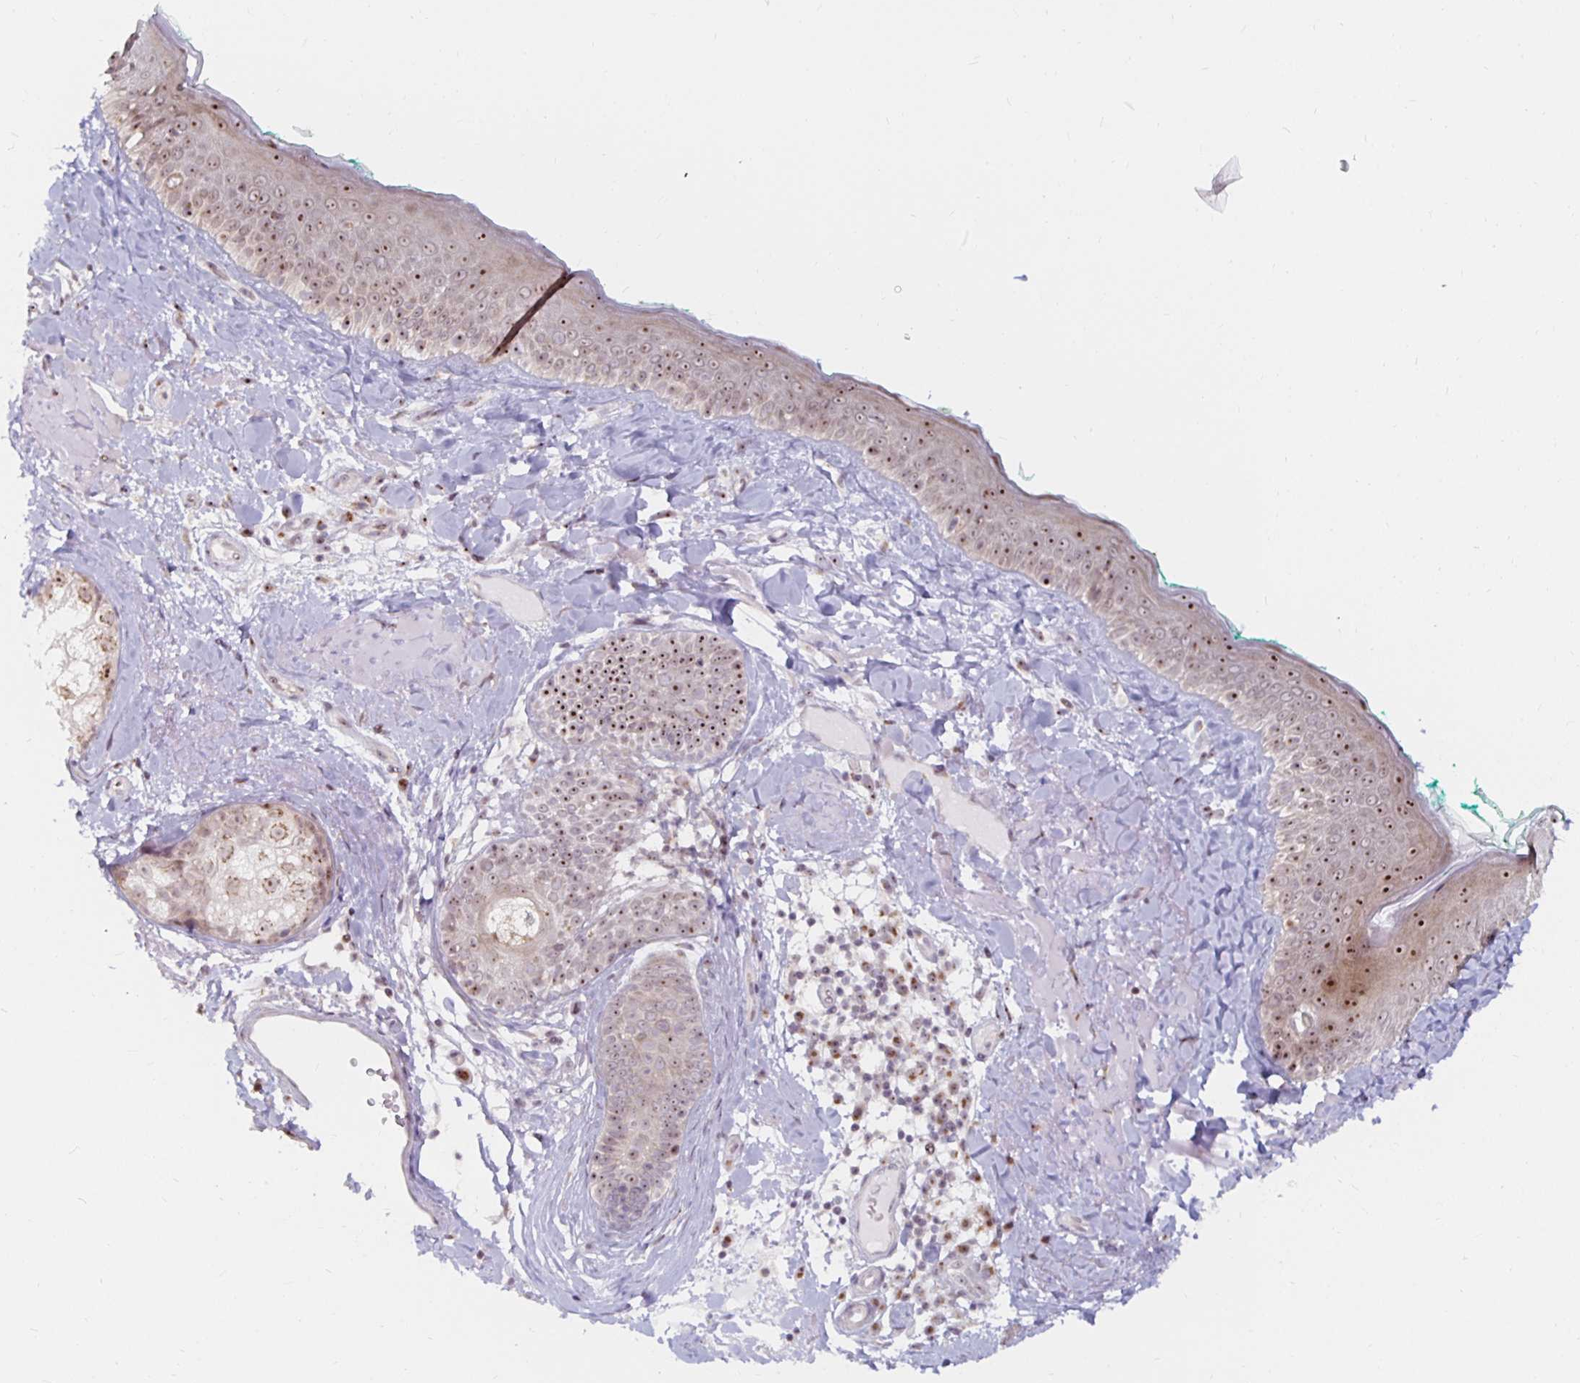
{"staining": {"intensity": "negative", "quantity": "none", "location": "none"}, "tissue": "skin", "cell_type": "Fibroblasts", "image_type": "normal", "snomed": [{"axis": "morphology", "description": "Normal tissue, NOS"}, {"axis": "topography", "description": "Skin"}], "caption": "Immunohistochemical staining of normal human skin shows no significant positivity in fibroblasts. The staining was performed using DAB (3,3'-diaminobenzidine) to visualize the protein expression in brown, while the nuclei were stained in blue with hematoxylin (Magnification: 20x).", "gene": "NUP85", "patient": {"sex": "male", "age": 73}}